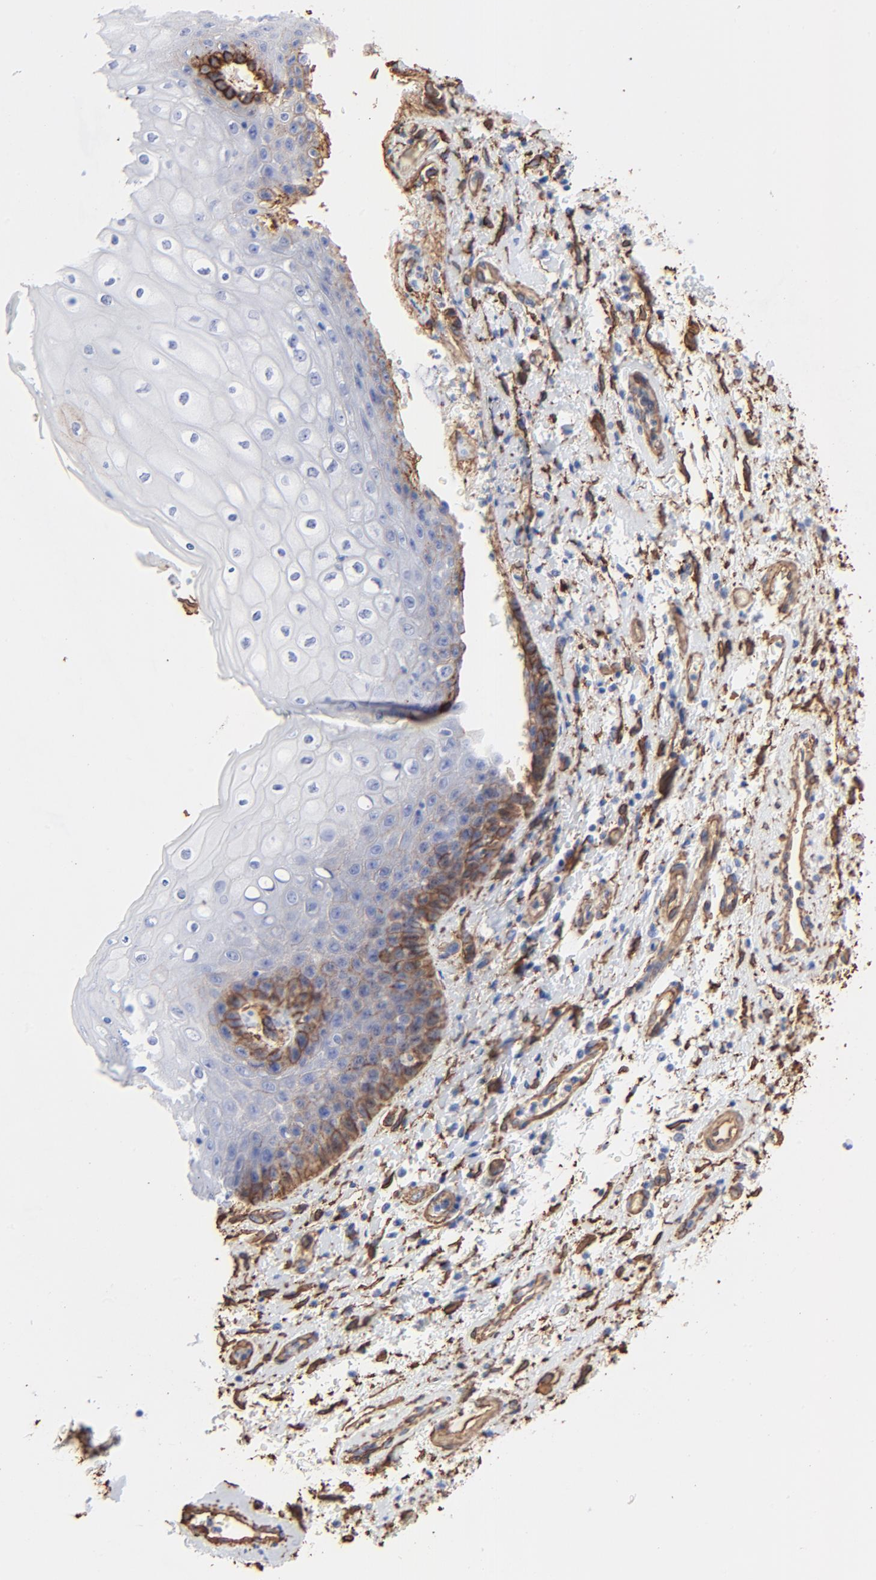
{"staining": {"intensity": "moderate", "quantity": "<25%", "location": "cytoplasmic/membranous"}, "tissue": "skin", "cell_type": "Epidermal cells", "image_type": "normal", "snomed": [{"axis": "morphology", "description": "Normal tissue, NOS"}, {"axis": "topography", "description": "Anal"}], "caption": "Immunohistochemistry (IHC) photomicrograph of benign skin: skin stained using IHC displays low levels of moderate protein expression localized specifically in the cytoplasmic/membranous of epidermal cells, appearing as a cytoplasmic/membranous brown color.", "gene": "CAV1", "patient": {"sex": "female", "age": 46}}